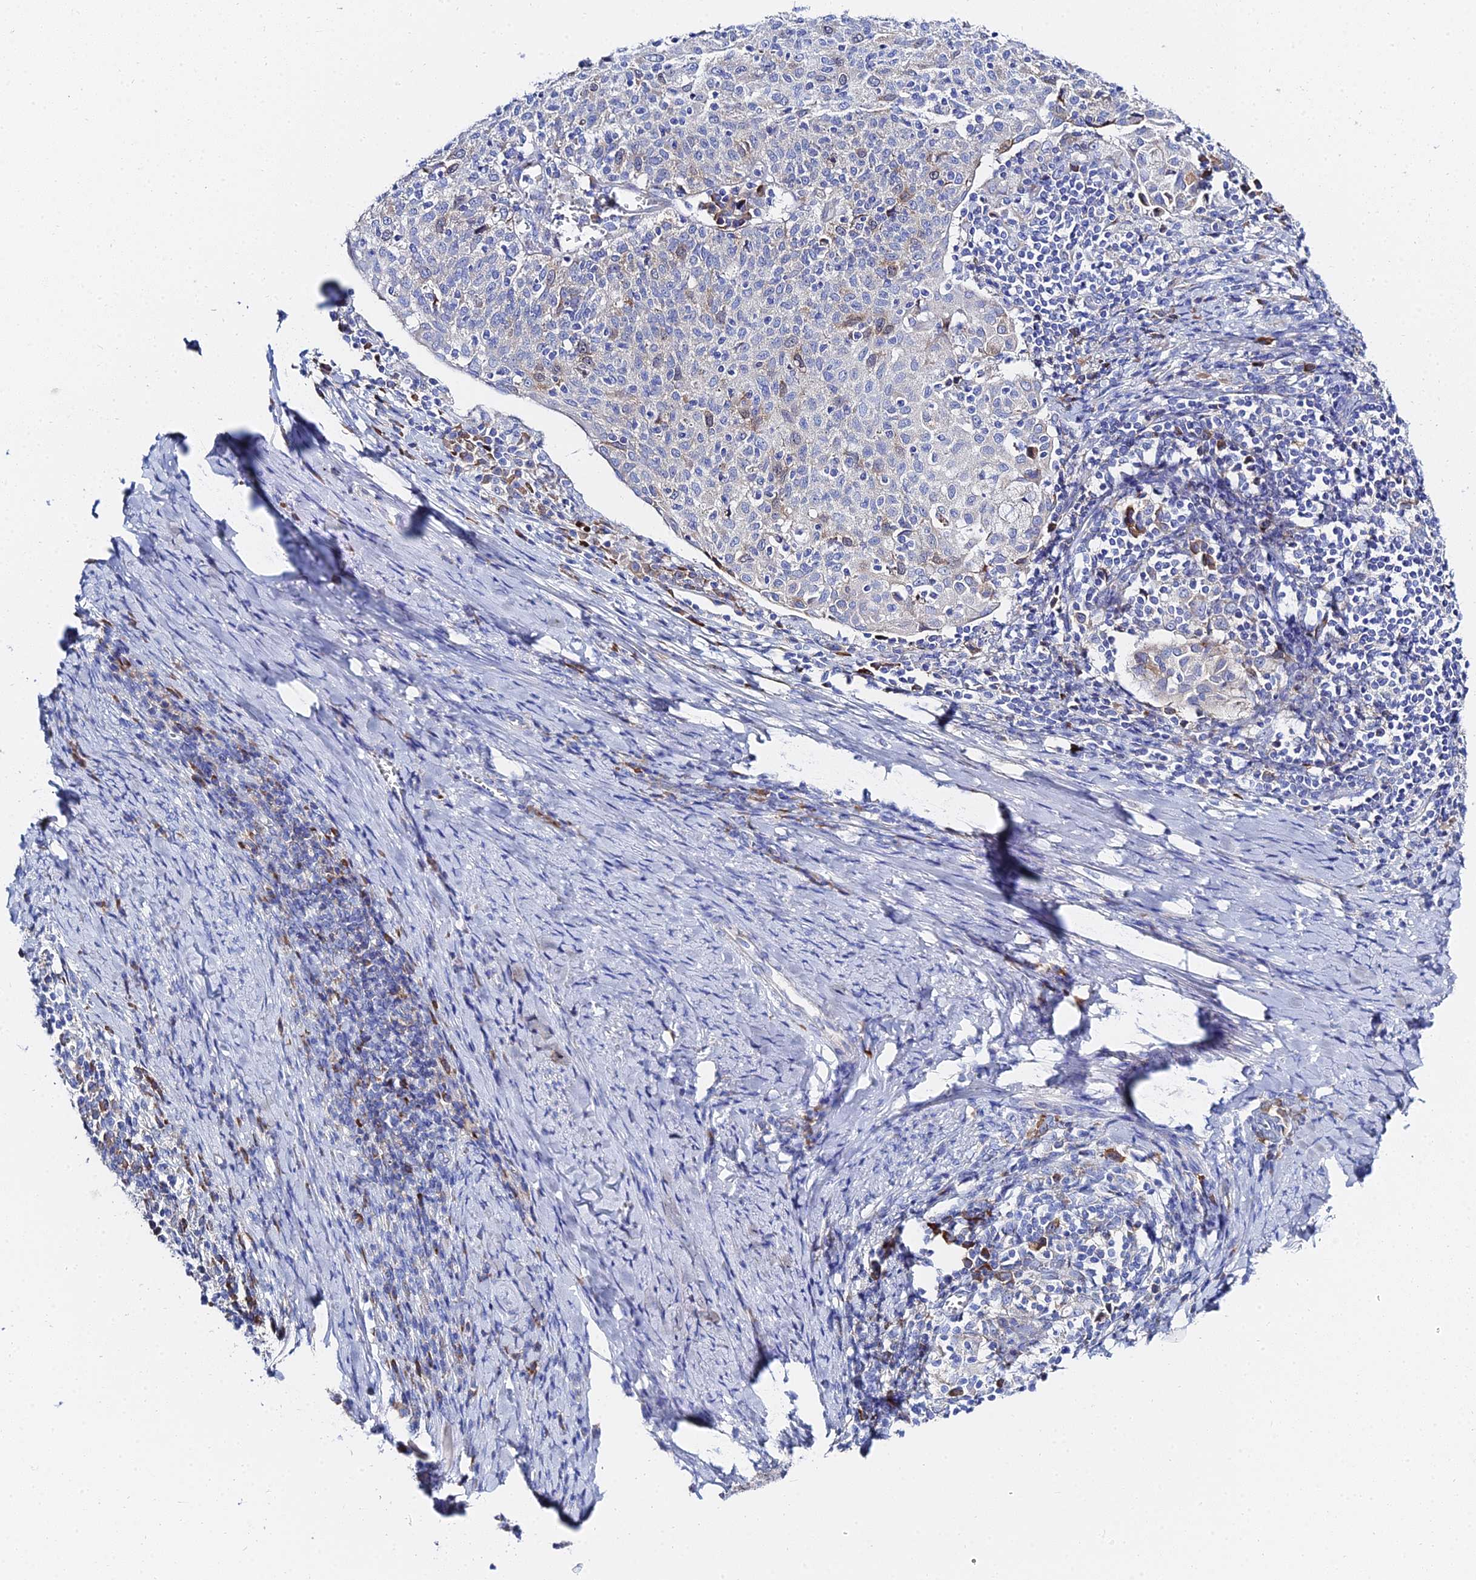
{"staining": {"intensity": "moderate", "quantity": "<25%", "location": "cytoplasmic/membranous"}, "tissue": "cervical cancer", "cell_type": "Tumor cells", "image_type": "cancer", "snomed": [{"axis": "morphology", "description": "Squamous cell carcinoma, NOS"}, {"axis": "topography", "description": "Cervix"}], "caption": "IHC staining of cervical cancer, which reveals low levels of moderate cytoplasmic/membranous positivity in approximately <25% of tumor cells indicating moderate cytoplasmic/membranous protein staining. The staining was performed using DAB (3,3'-diaminobenzidine) (brown) for protein detection and nuclei were counterstained in hematoxylin (blue).", "gene": "PTTG1", "patient": {"sex": "female", "age": 52}}